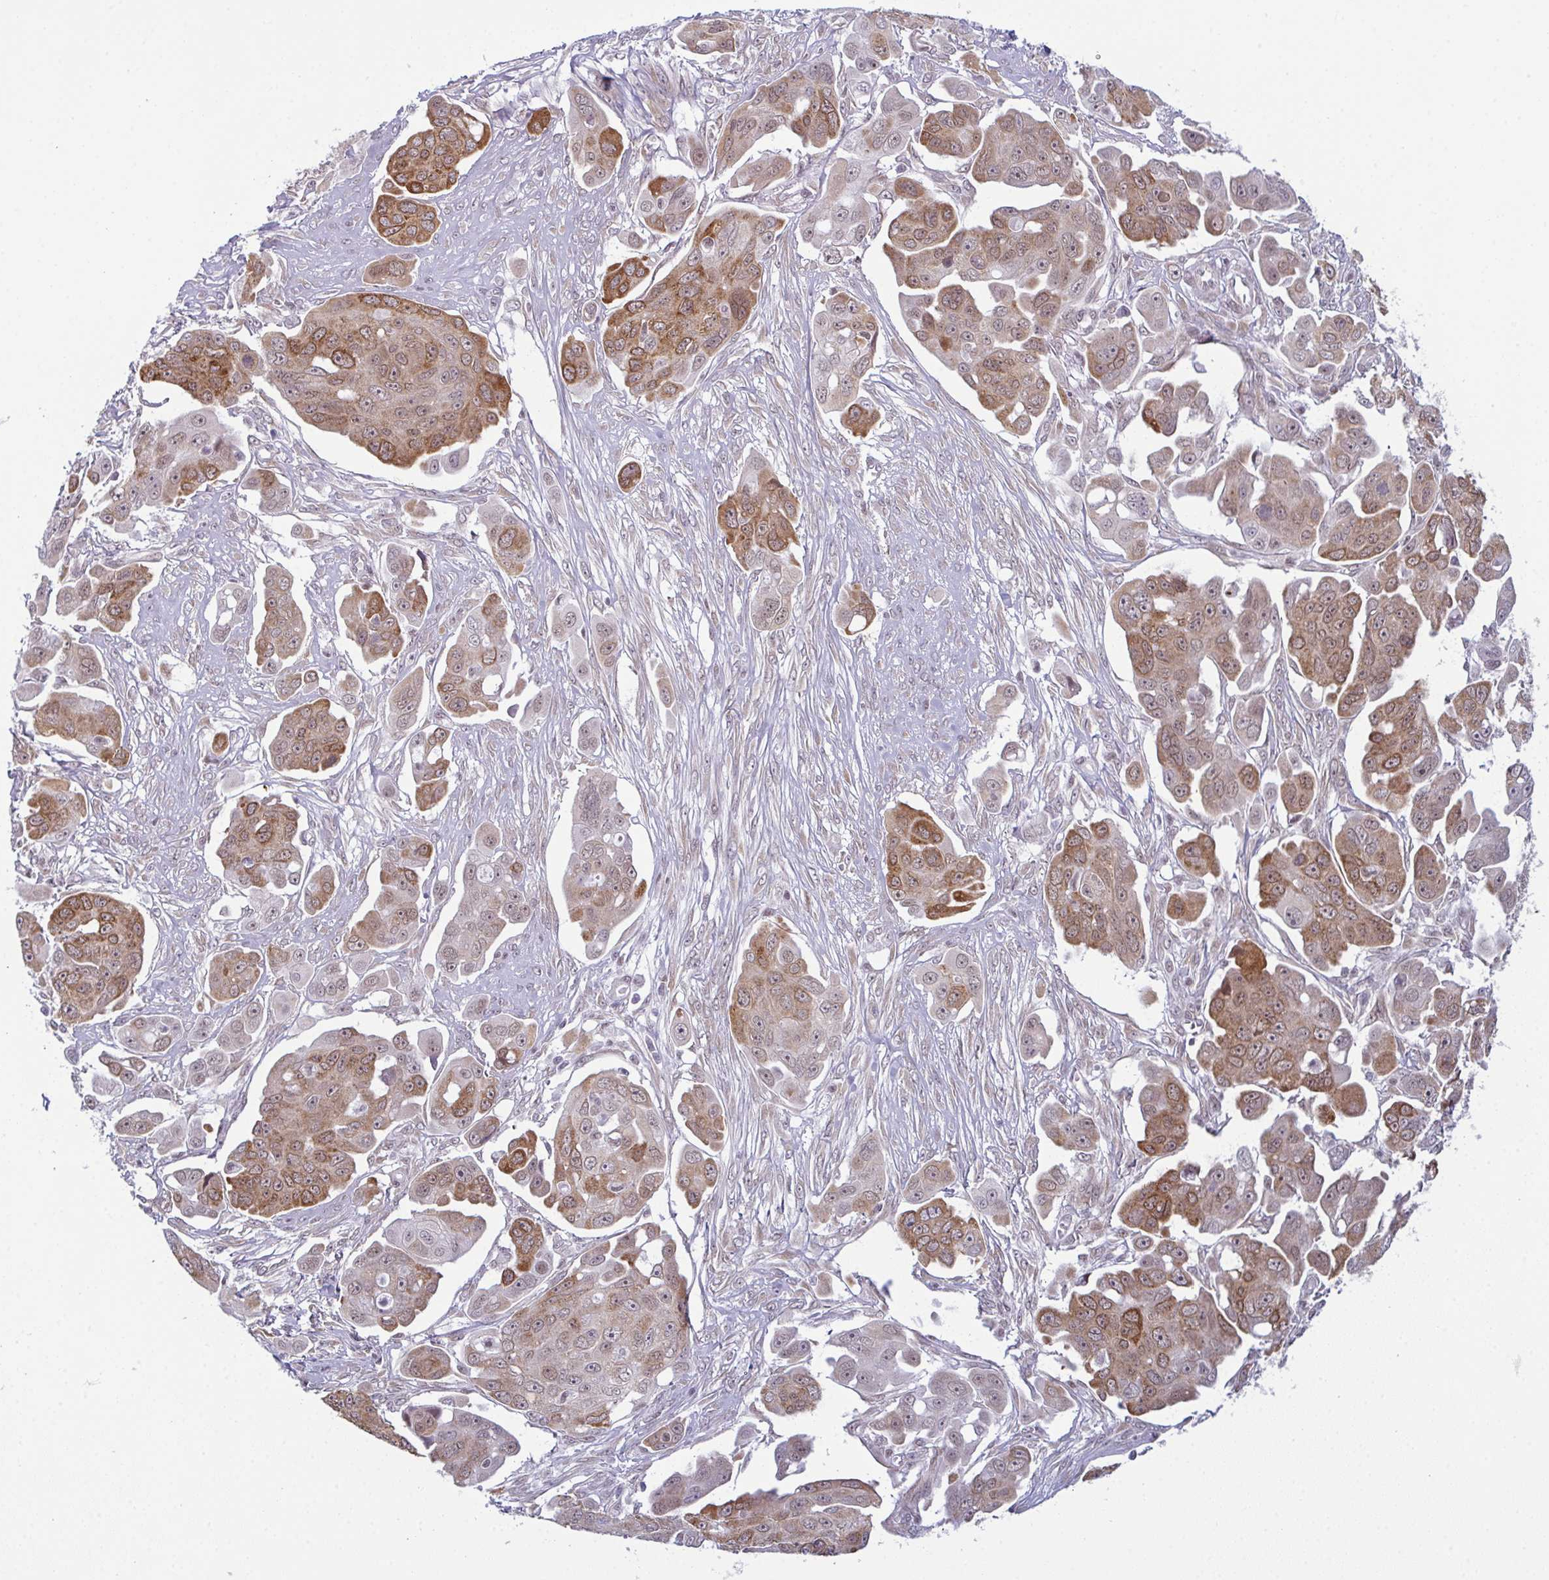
{"staining": {"intensity": "moderate", "quantity": ">75%", "location": "cytoplasmic/membranous,nuclear"}, "tissue": "ovarian cancer", "cell_type": "Tumor cells", "image_type": "cancer", "snomed": [{"axis": "morphology", "description": "Carcinoma, endometroid"}, {"axis": "topography", "description": "Ovary"}], "caption": "IHC (DAB (3,3'-diaminobenzidine)) staining of endometroid carcinoma (ovarian) displays moderate cytoplasmic/membranous and nuclear protein positivity in about >75% of tumor cells.", "gene": "RBM7", "patient": {"sex": "female", "age": 70}}